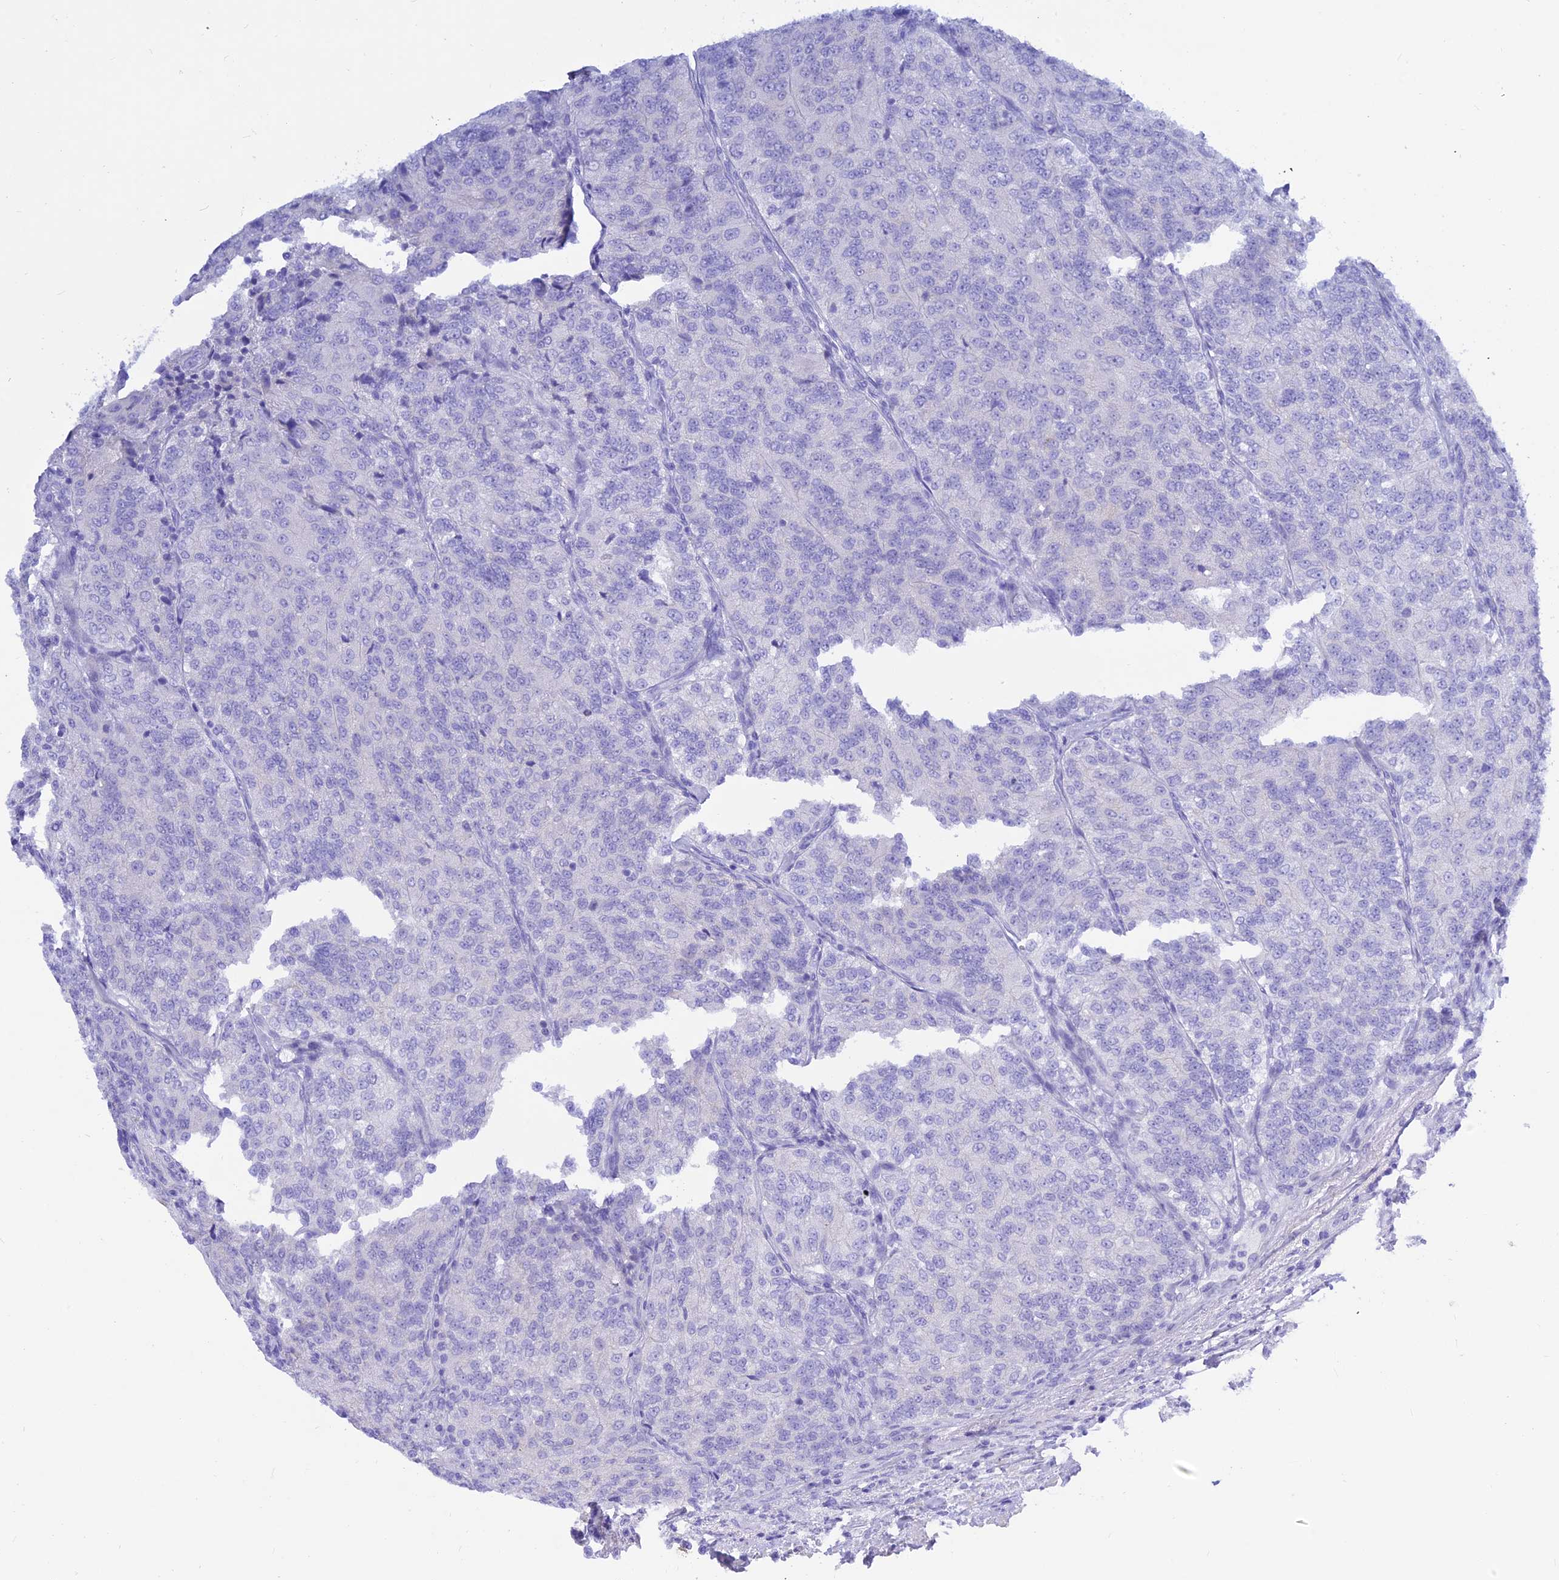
{"staining": {"intensity": "negative", "quantity": "none", "location": "none"}, "tissue": "renal cancer", "cell_type": "Tumor cells", "image_type": "cancer", "snomed": [{"axis": "morphology", "description": "Adenocarcinoma, NOS"}, {"axis": "topography", "description": "Kidney"}], "caption": "The micrograph exhibits no significant staining in tumor cells of renal cancer (adenocarcinoma).", "gene": "PRNP", "patient": {"sex": "female", "age": 63}}